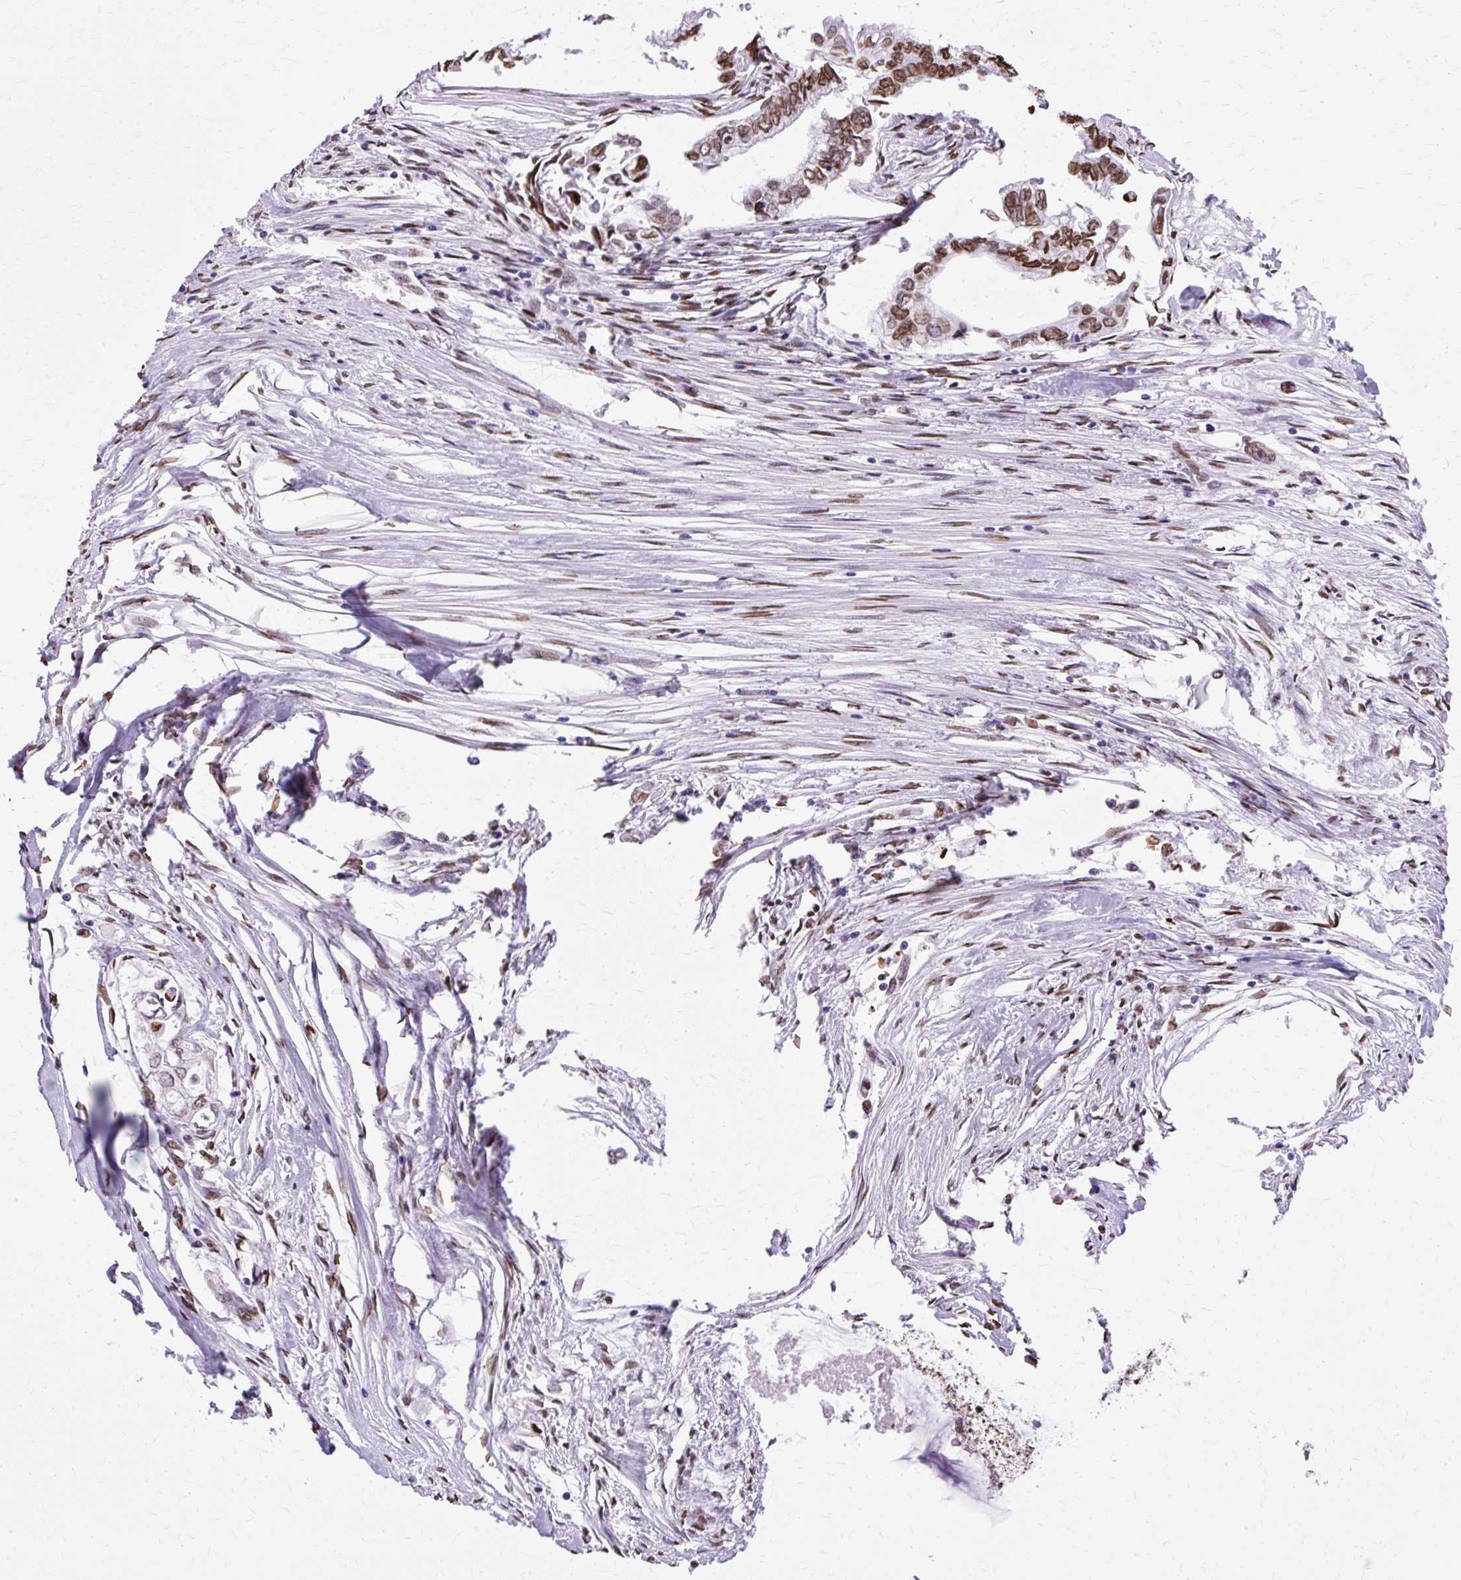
{"staining": {"intensity": "moderate", "quantity": ">75%", "location": "nuclear"}, "tissue": "ovarian cancer", "cell_type": "Tumor cells", "image_type": "cancer", "snomed": [{"axis": "morphology", "description": "Cystadenocarcinoma, serous, NOS"}, {"axis": "topography", "description": "Ovary"}], "caption": "Human serous cystadenocarcinoma (ovarian) stained with a protein marker exhibits moderate staining in tumor cells.", "gene": "TMEM184C", "patient": {"sex": "female", "age": 84}}